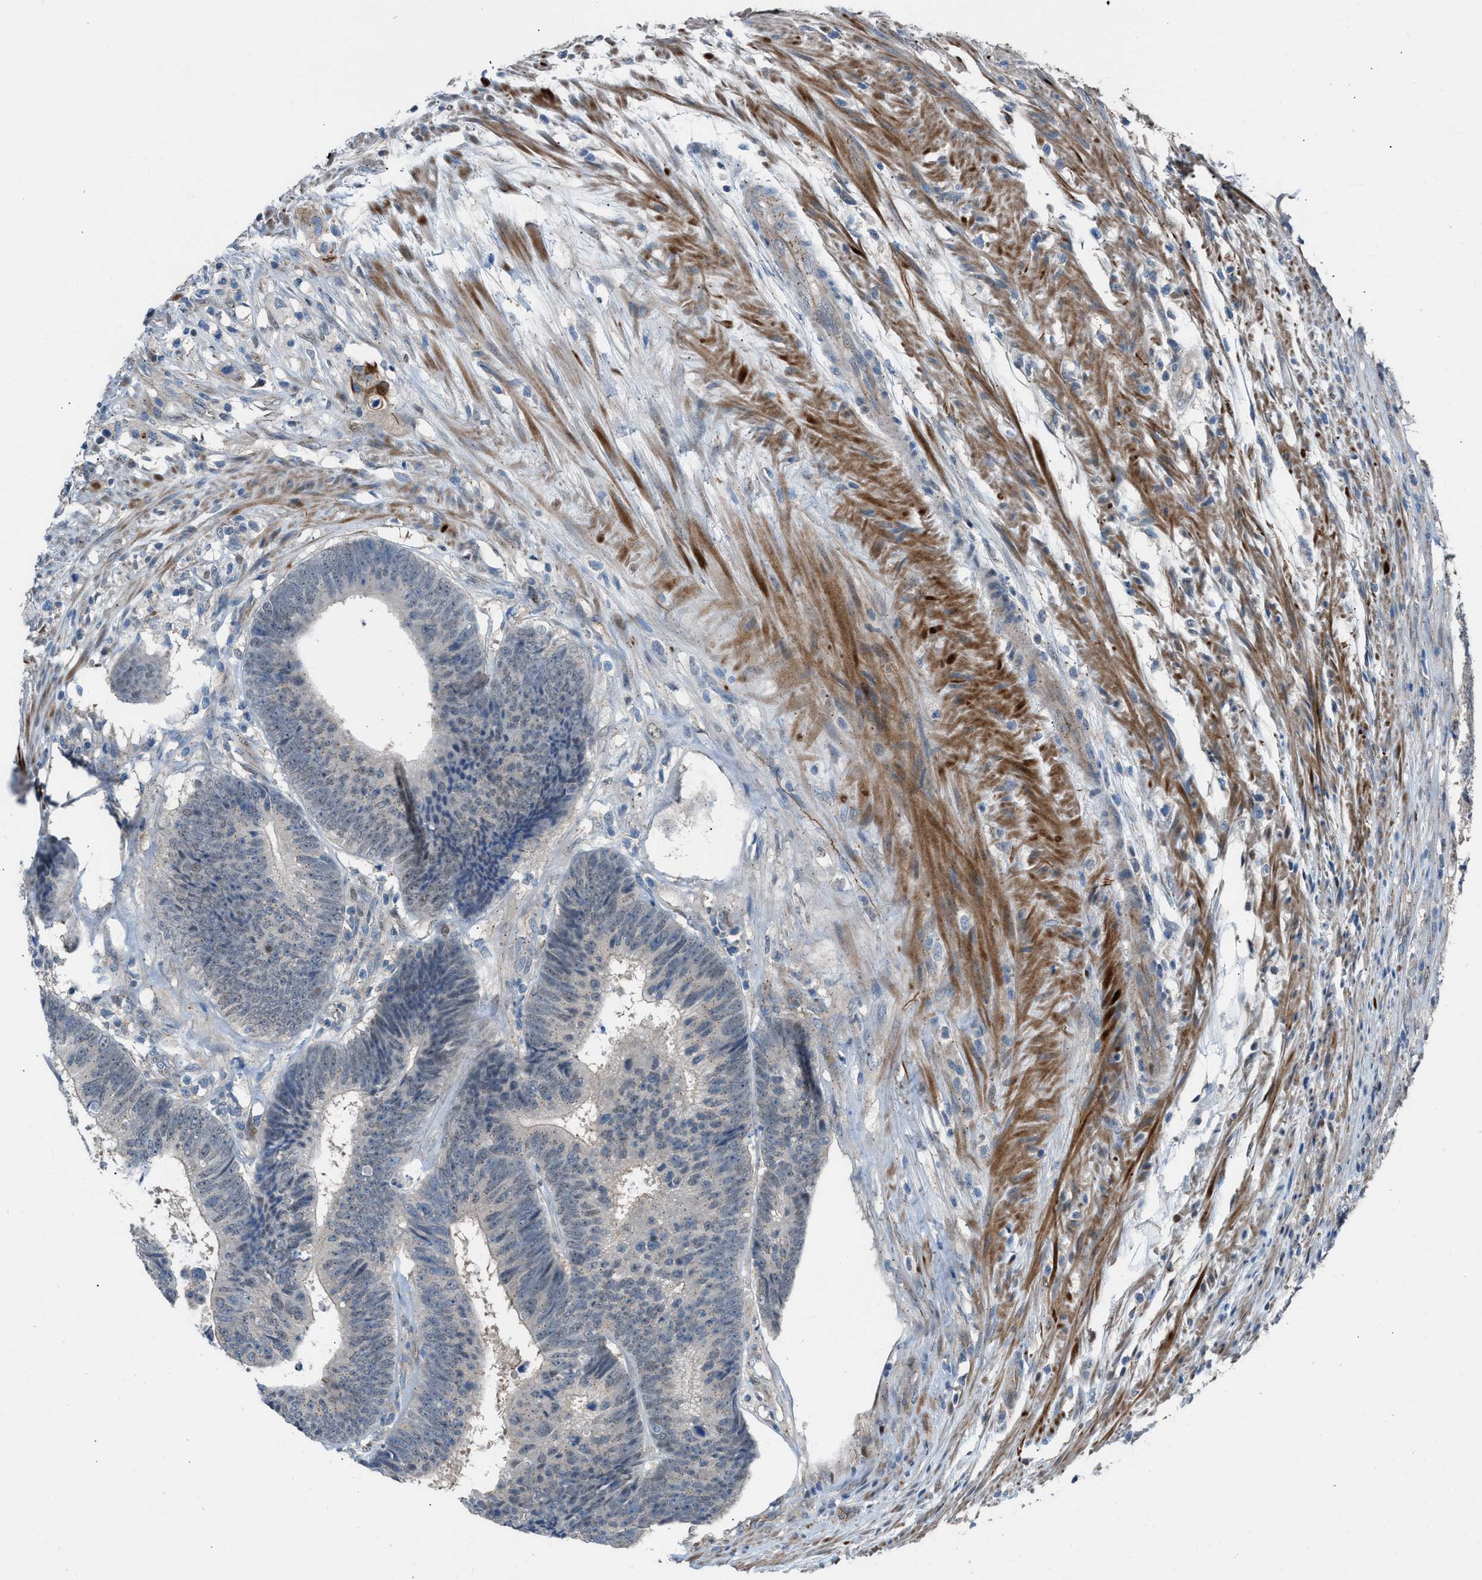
{"staining": {"intensity": "weak", "quantity": "25%-75%", "location": "cytoplasmic/membranous"}, "tissue": "colorectal cancer", "cell_type": "Tumor cells", "image_type": "cancer", "snomed": [{"axis": "morphology", "description": "Adenocarcinoma, NOS"}, {"axis": "topography", "description": "Colon"}], "caption": "Immunohistochemical staining of colorectal cancer shows weak cytoplasmic/membranous protein positivity in approximately 25%-75% of tumor cells.", "gene": "CRTC1", "patient": {"sex": "male", "age": 56}}